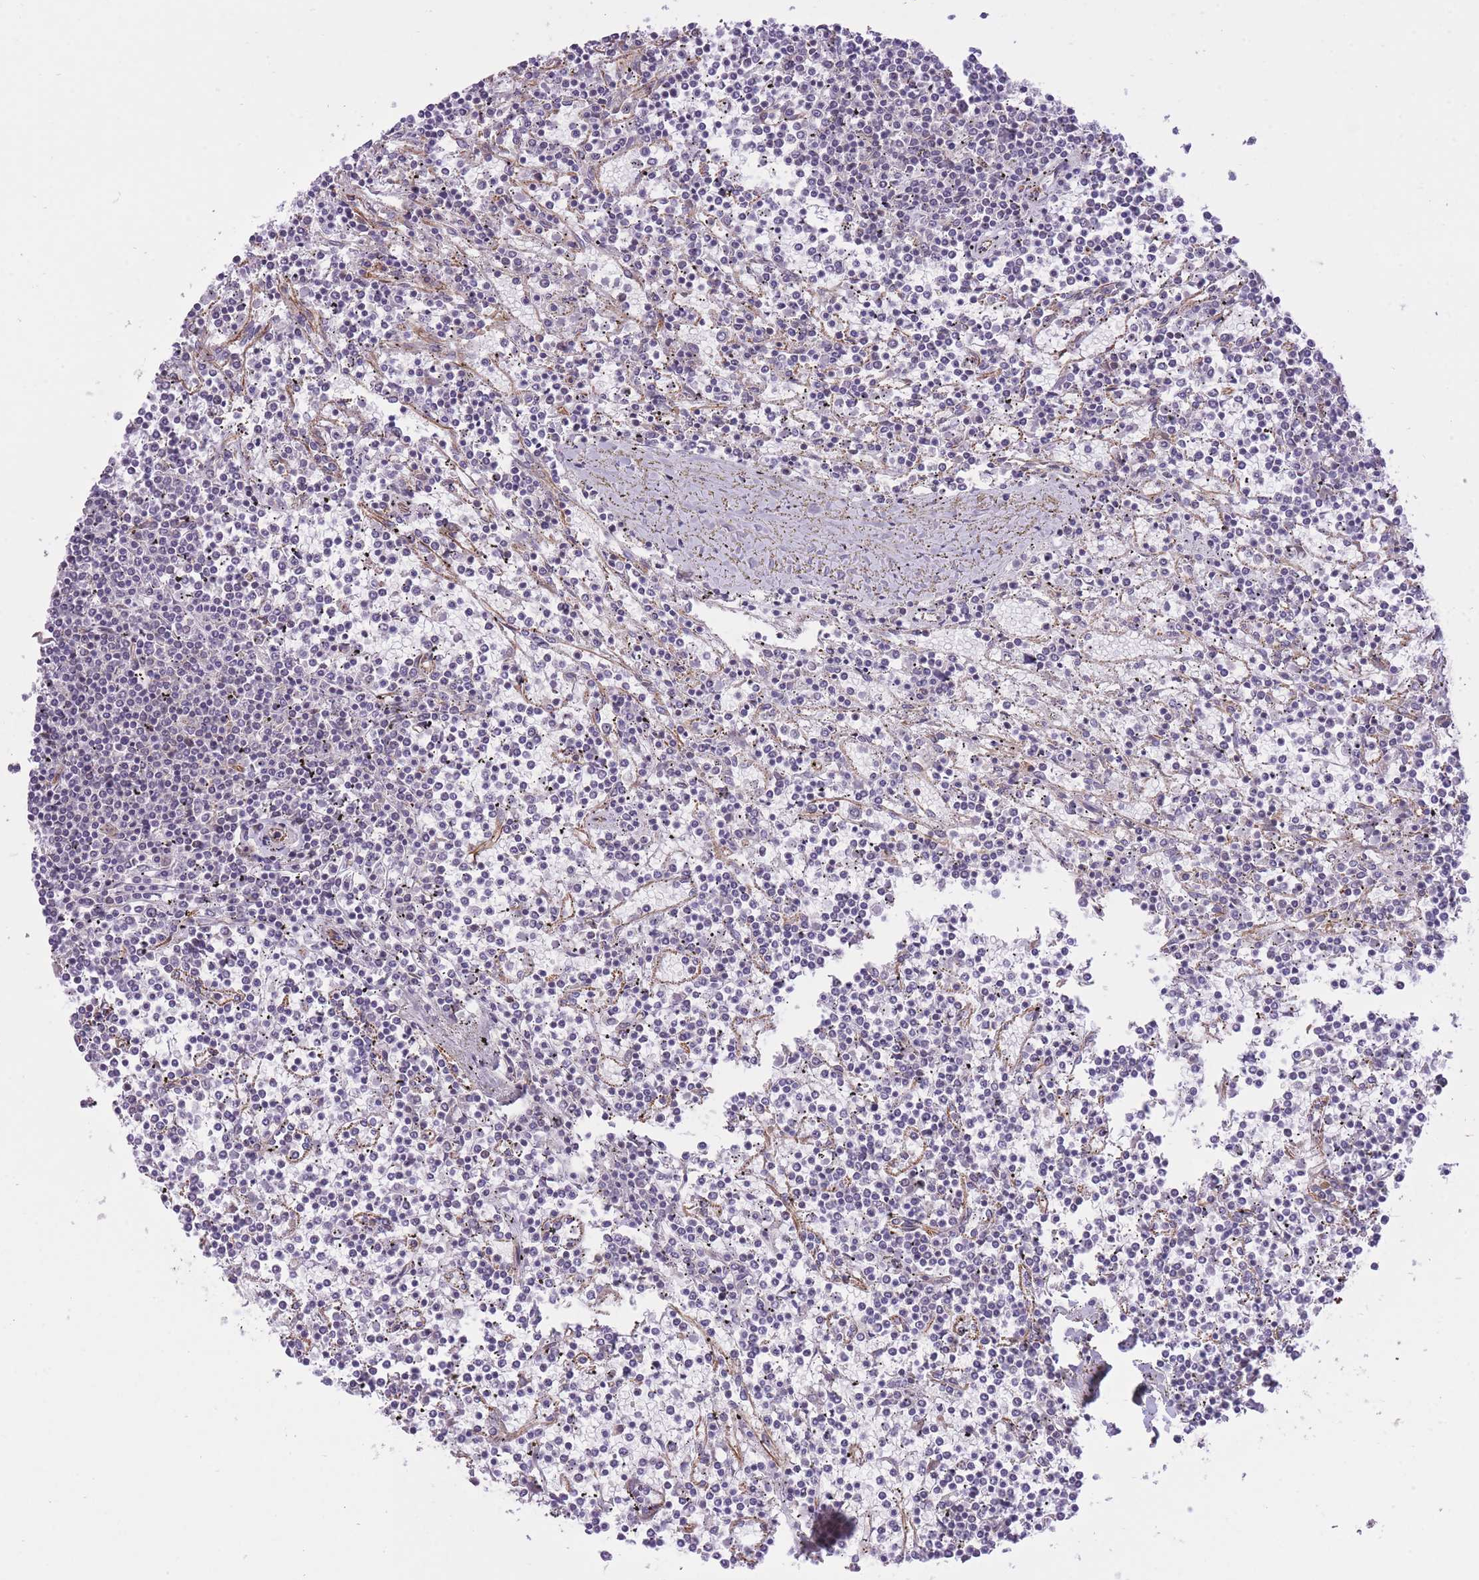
{"staining": {"intensity": "negative", "quantity": "none", "location": "none"}, "tissue": "lymphoma", "cell_type": "Tumor cells", "image_type": "cancer", "snomed": [{"axis": "morphology", "description": "Malignant lymphoma, non-Hodgkin's type, Low grade"}, {"axis": "topography", "description": "Spleen"}], "caption": "Photomicrograph shows no significant protein positivity in tumor cells of lymphoma.", "gene": "ELL", "patient": {"sex": "female", "age": 19}}